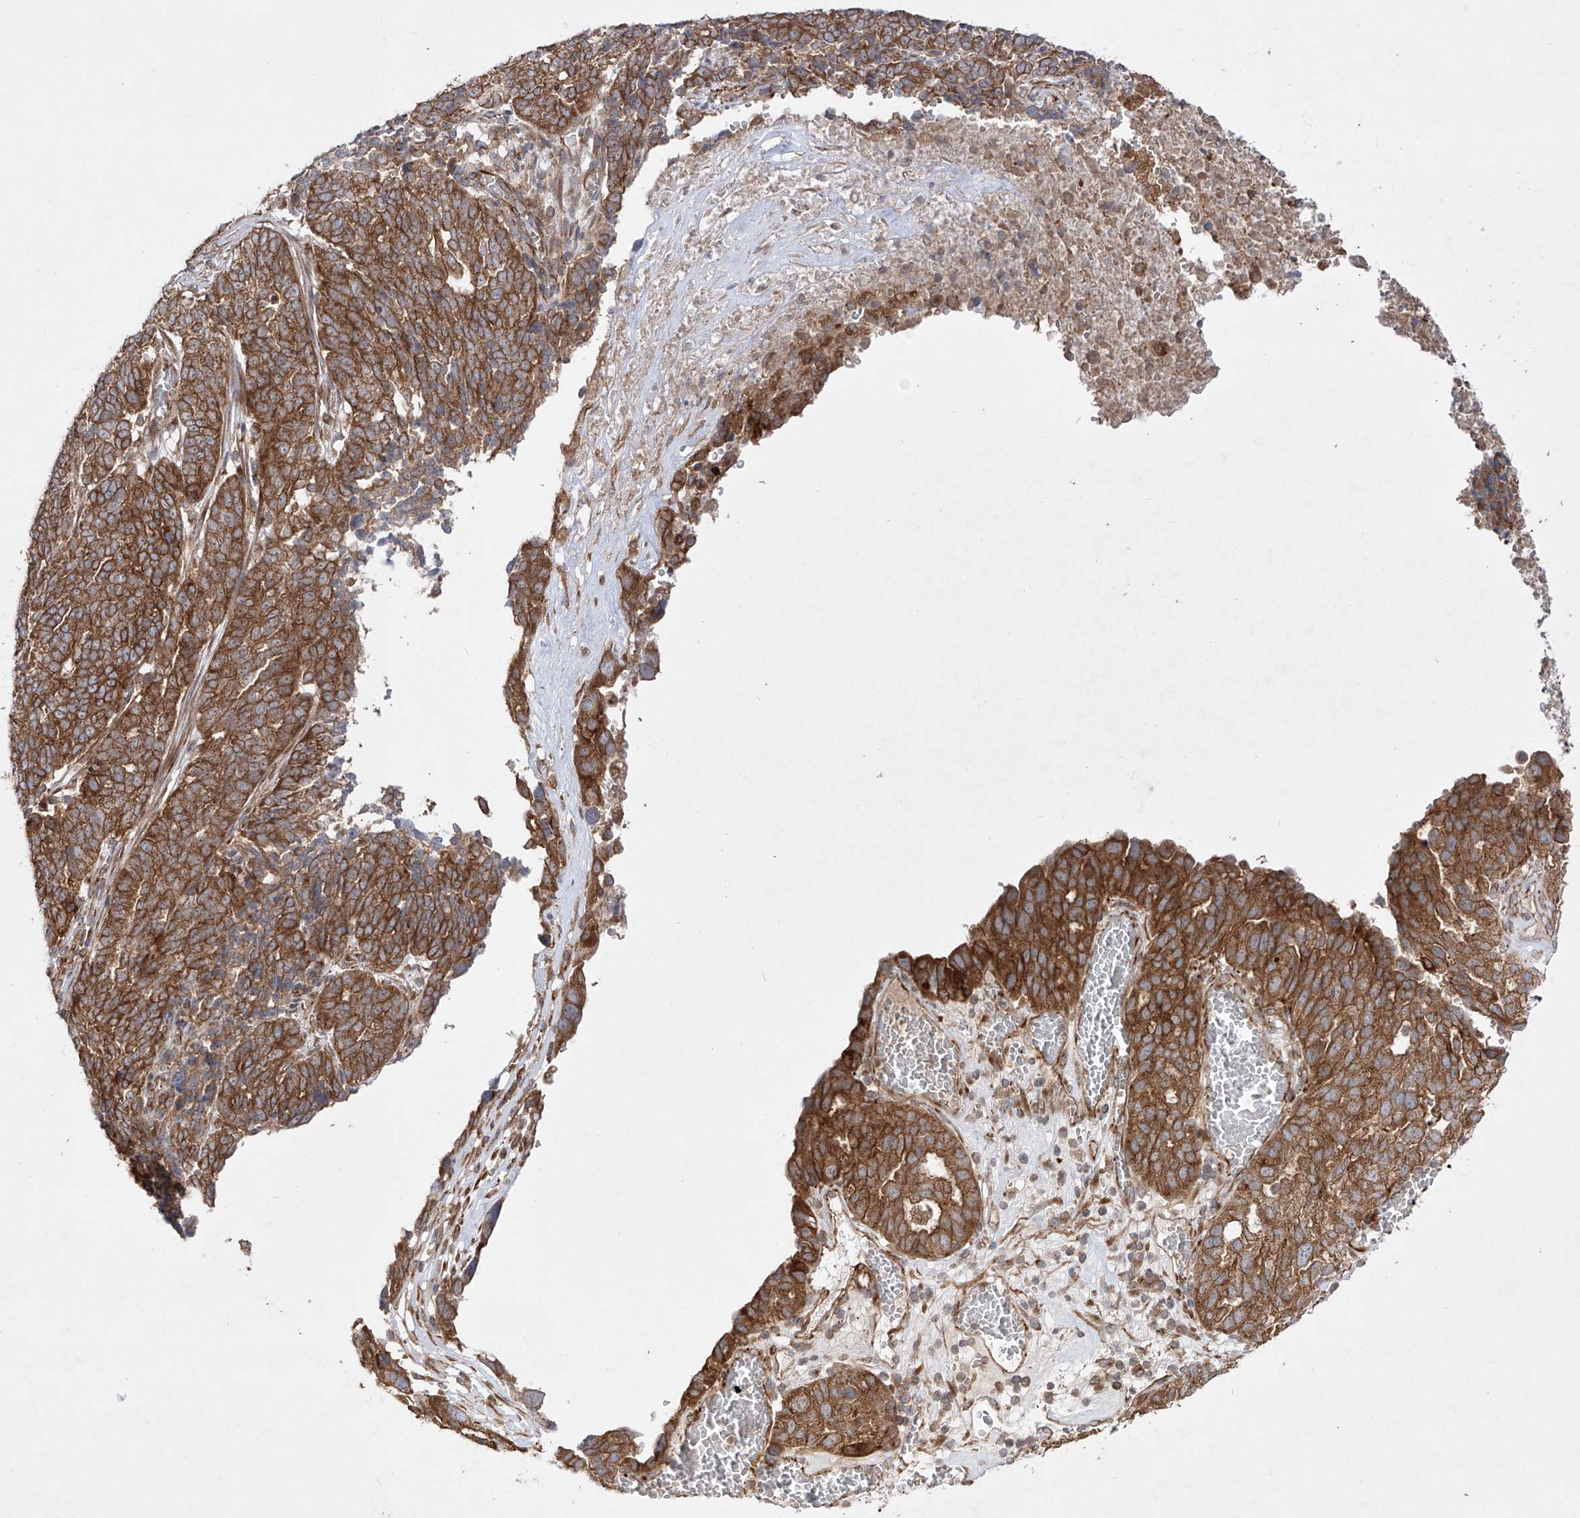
{"staining": {"intensity": "strong", "quantity": ">75%", "location": "cytoplasmic/membranous"}, "tissue": "ovarian cancer", "cell_type": "Tumor cells", "image_type": "cancer", "snomed": [{"axis": "morphology", "description": "Cystadenocarcinoma, serous, NOS"}, {"axis": "topography", "description": "Ovary"}], "caption": "Tumor cells show high levels of strong cytoplasmic/membranous positivity in approximately >75% of cells in serous cystadenocarcinoma (ovarian). The staining was performed using DAB (3,3'-diaminobenzidine) to visualize the protein expression in brown, while the nuclei were stained in blue with hematoxylin (Magnification: 20x).", "gene": "YKT6", "patient": {"sex": "female", "age": 59}}